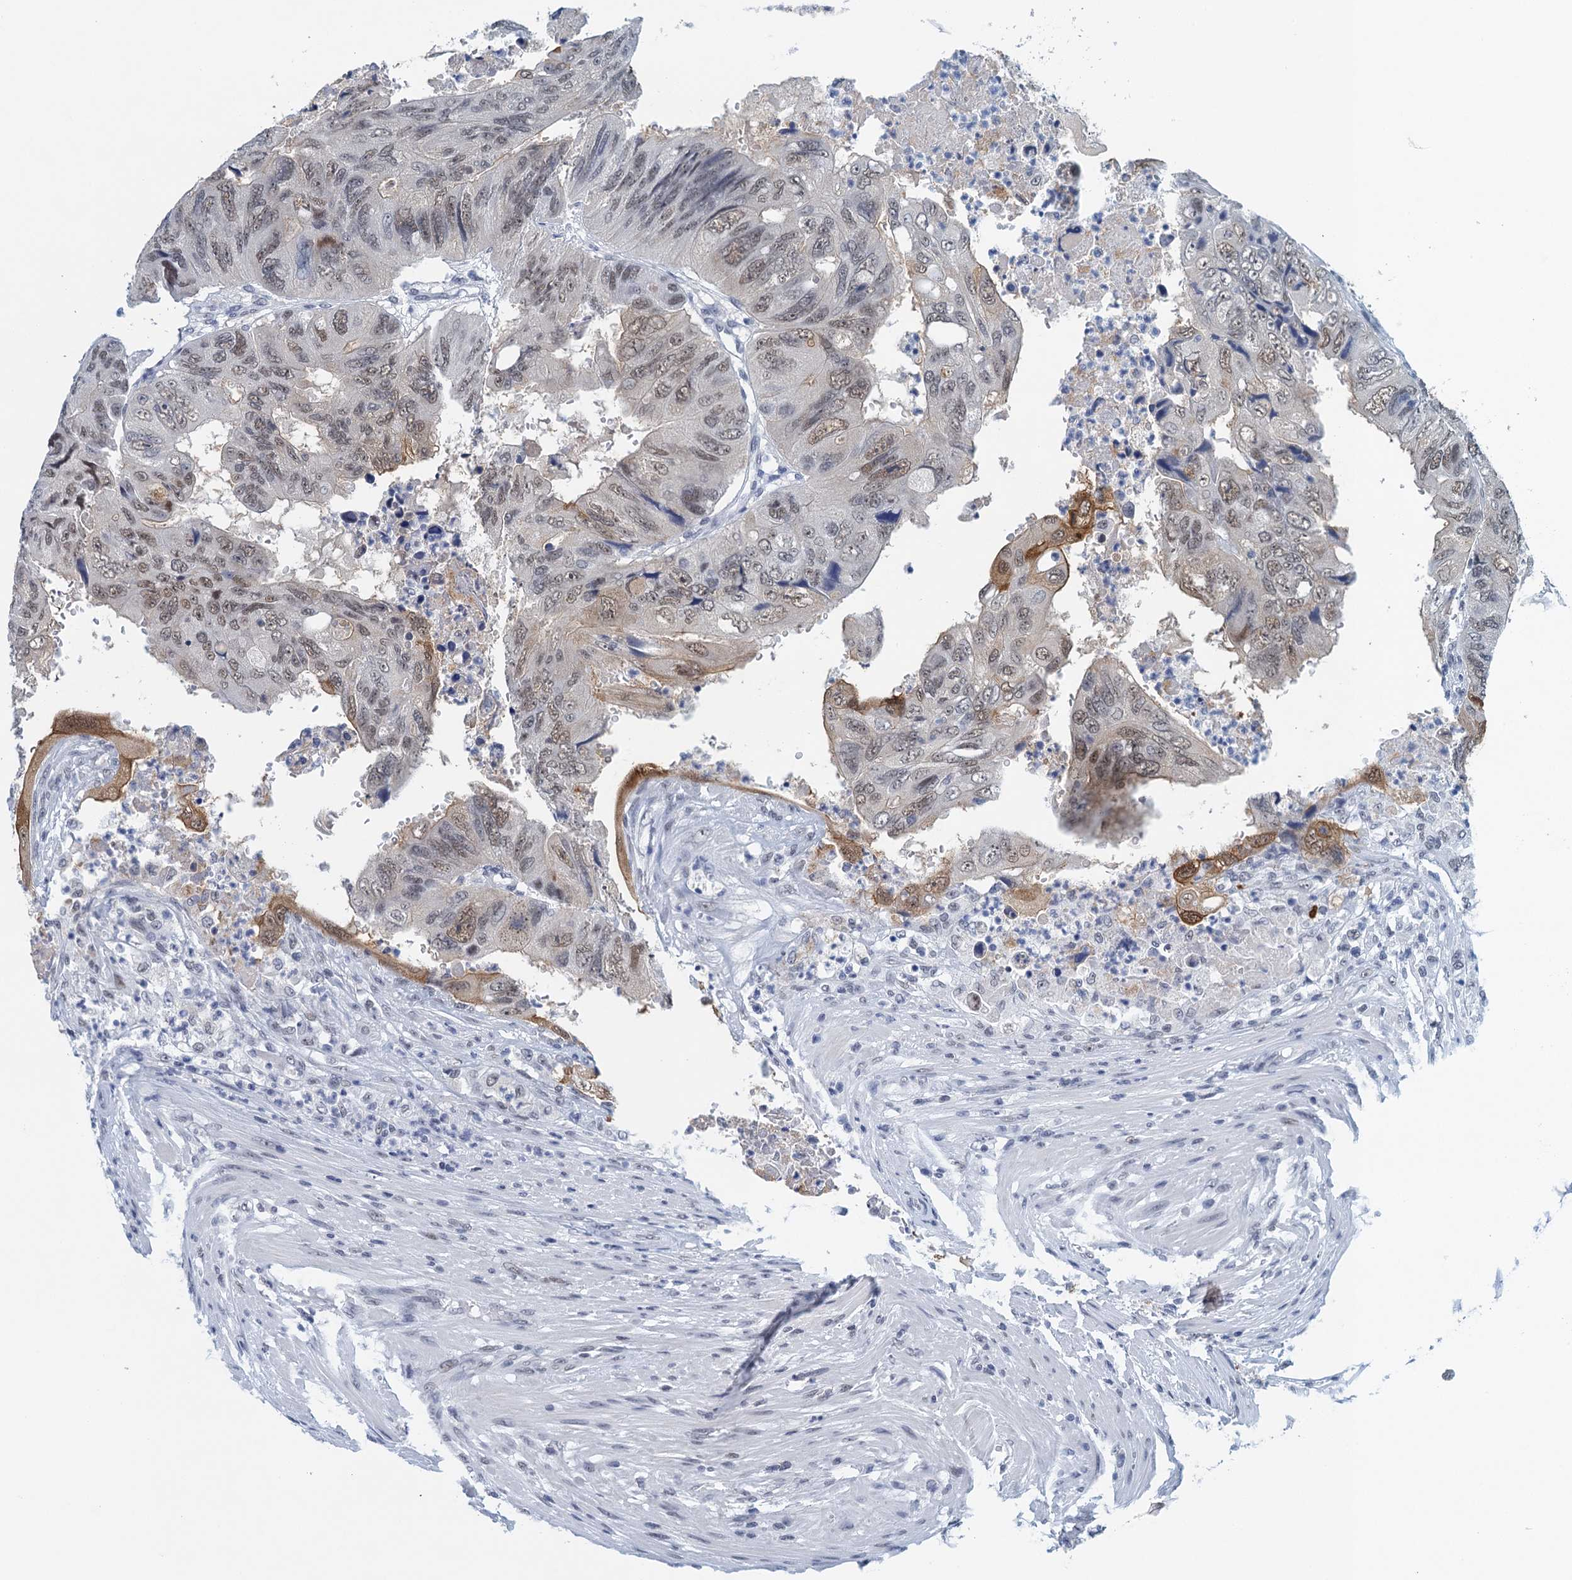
{"staining": {"intensity": "weak", "quantity": "25%-75%", "location": "nuclear"}, "tissue": "colorectal cancer", "cell_type": "Tumor cells", "image_type": "cancer", "snomed": [{"axis": "morphology", "description": "Adenocarcinoma, NOS"}, {"axis": "topography", "description": "Rectum"}], "caption": "Weak nuclear staining for a protein is appreciated in approximately 25%-75% of tumor cells of colorectal adenocarcinoma using immunohistochemistry (IHC).", "gene": "EPS8L1", "patient": {"sex": "male", "age": 63}}